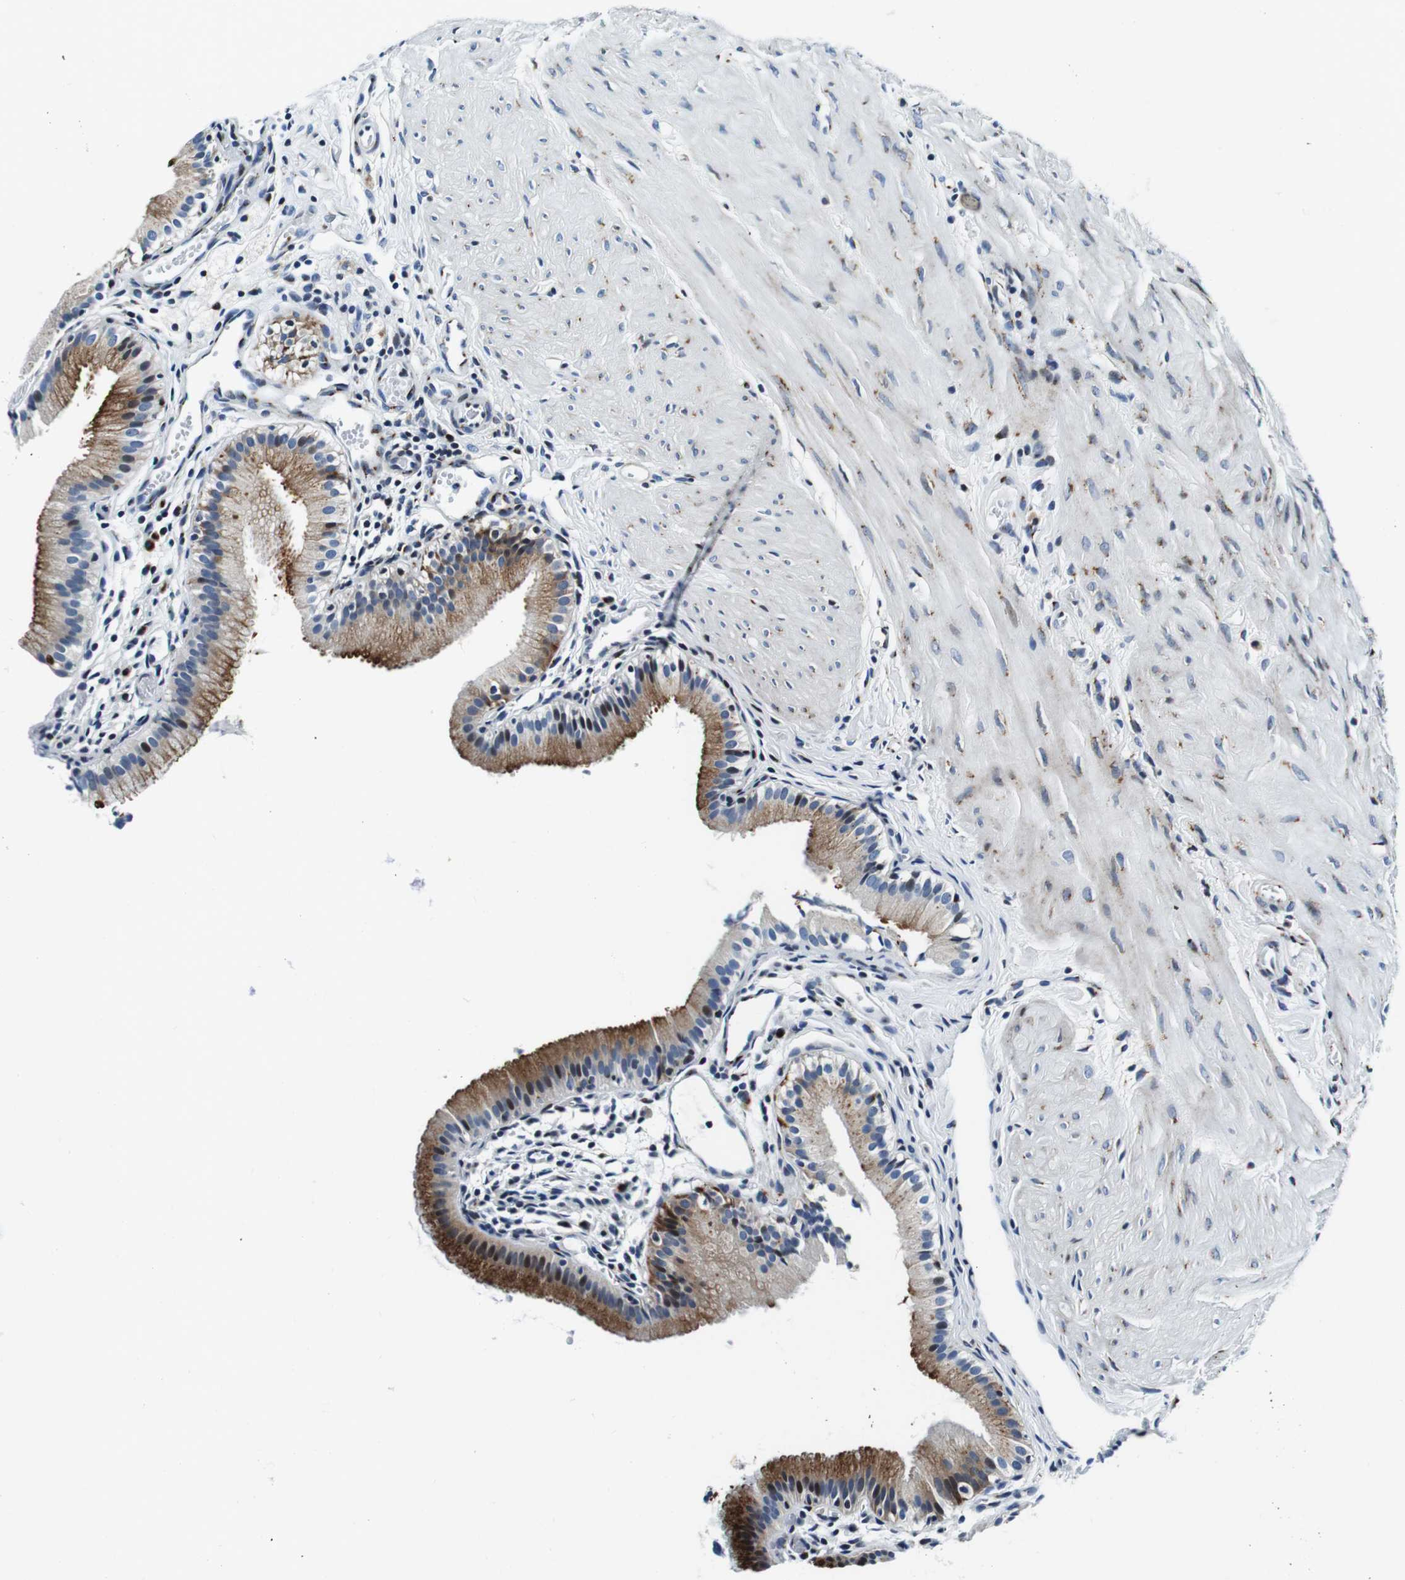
{"staining": {"intensity": "strong", "quantity": ">75%", "location": "cytoplasmic/membranous,nuclear"}, "tissue": "gallbladder", "cell_type": "Glandular cells", "image_type": "normal", "snomed": [{"axis": "morphology", "description": "Normal tissue, NOS"}, {"axis": "topography", "description": "Gallbladder"}], "caption": "Strong cytoplasmic/membranous,nuclear positivity is seen in about >75% of glandular cells in unremarkable gallbladder.", "gene": "FAR2", "patient": {"sex": "female", "age": 26}}